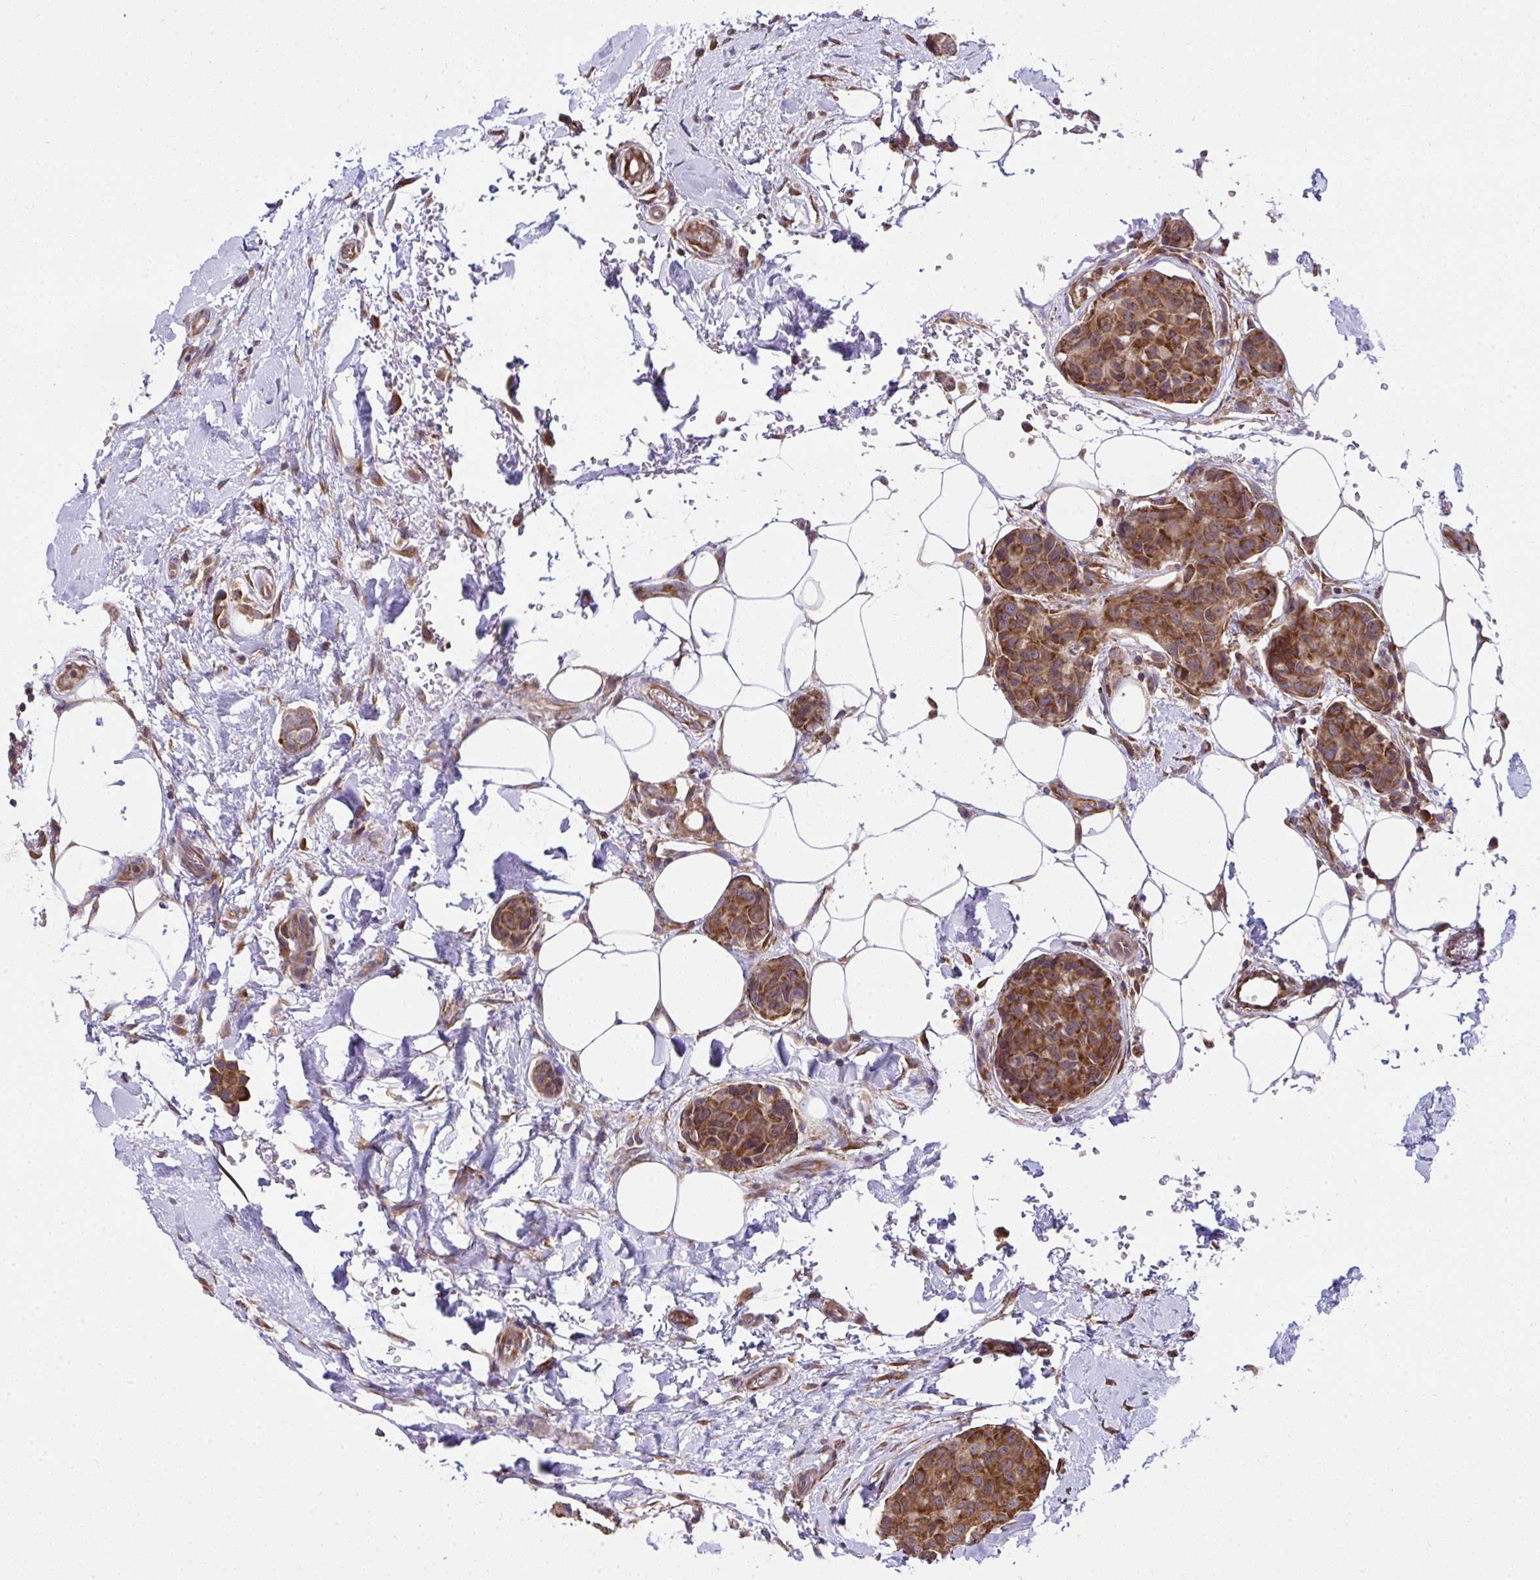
{"staining": {"intensity": "strong", "quantity": ">75%", "location": "cytoplasmic/membranous"}, "tissue": "breast cancer", "cell_type": "Tumor cells", "image_type": "cancer", "snomed": [{"axis": "morphology", "description": "Duct carcinoma"}, {"axis": "topography", "description": "Breast"}, {"axis": "topography", "description": "Lymph node"}], "caption": "The image shows a brown stain indicating the presence of a protein in the cytoplasmic/membranous of tumor cells in breast cancer (intraductal carcinoma). The protein of interest is stained brown, and the nuclei are stained in blue (DAB (3,3'-diaminobenzidine) IHC with brightfield microscopy, high magnification).", "gene": "RPS7", "patient": {"sex": "female", "age": 80}}